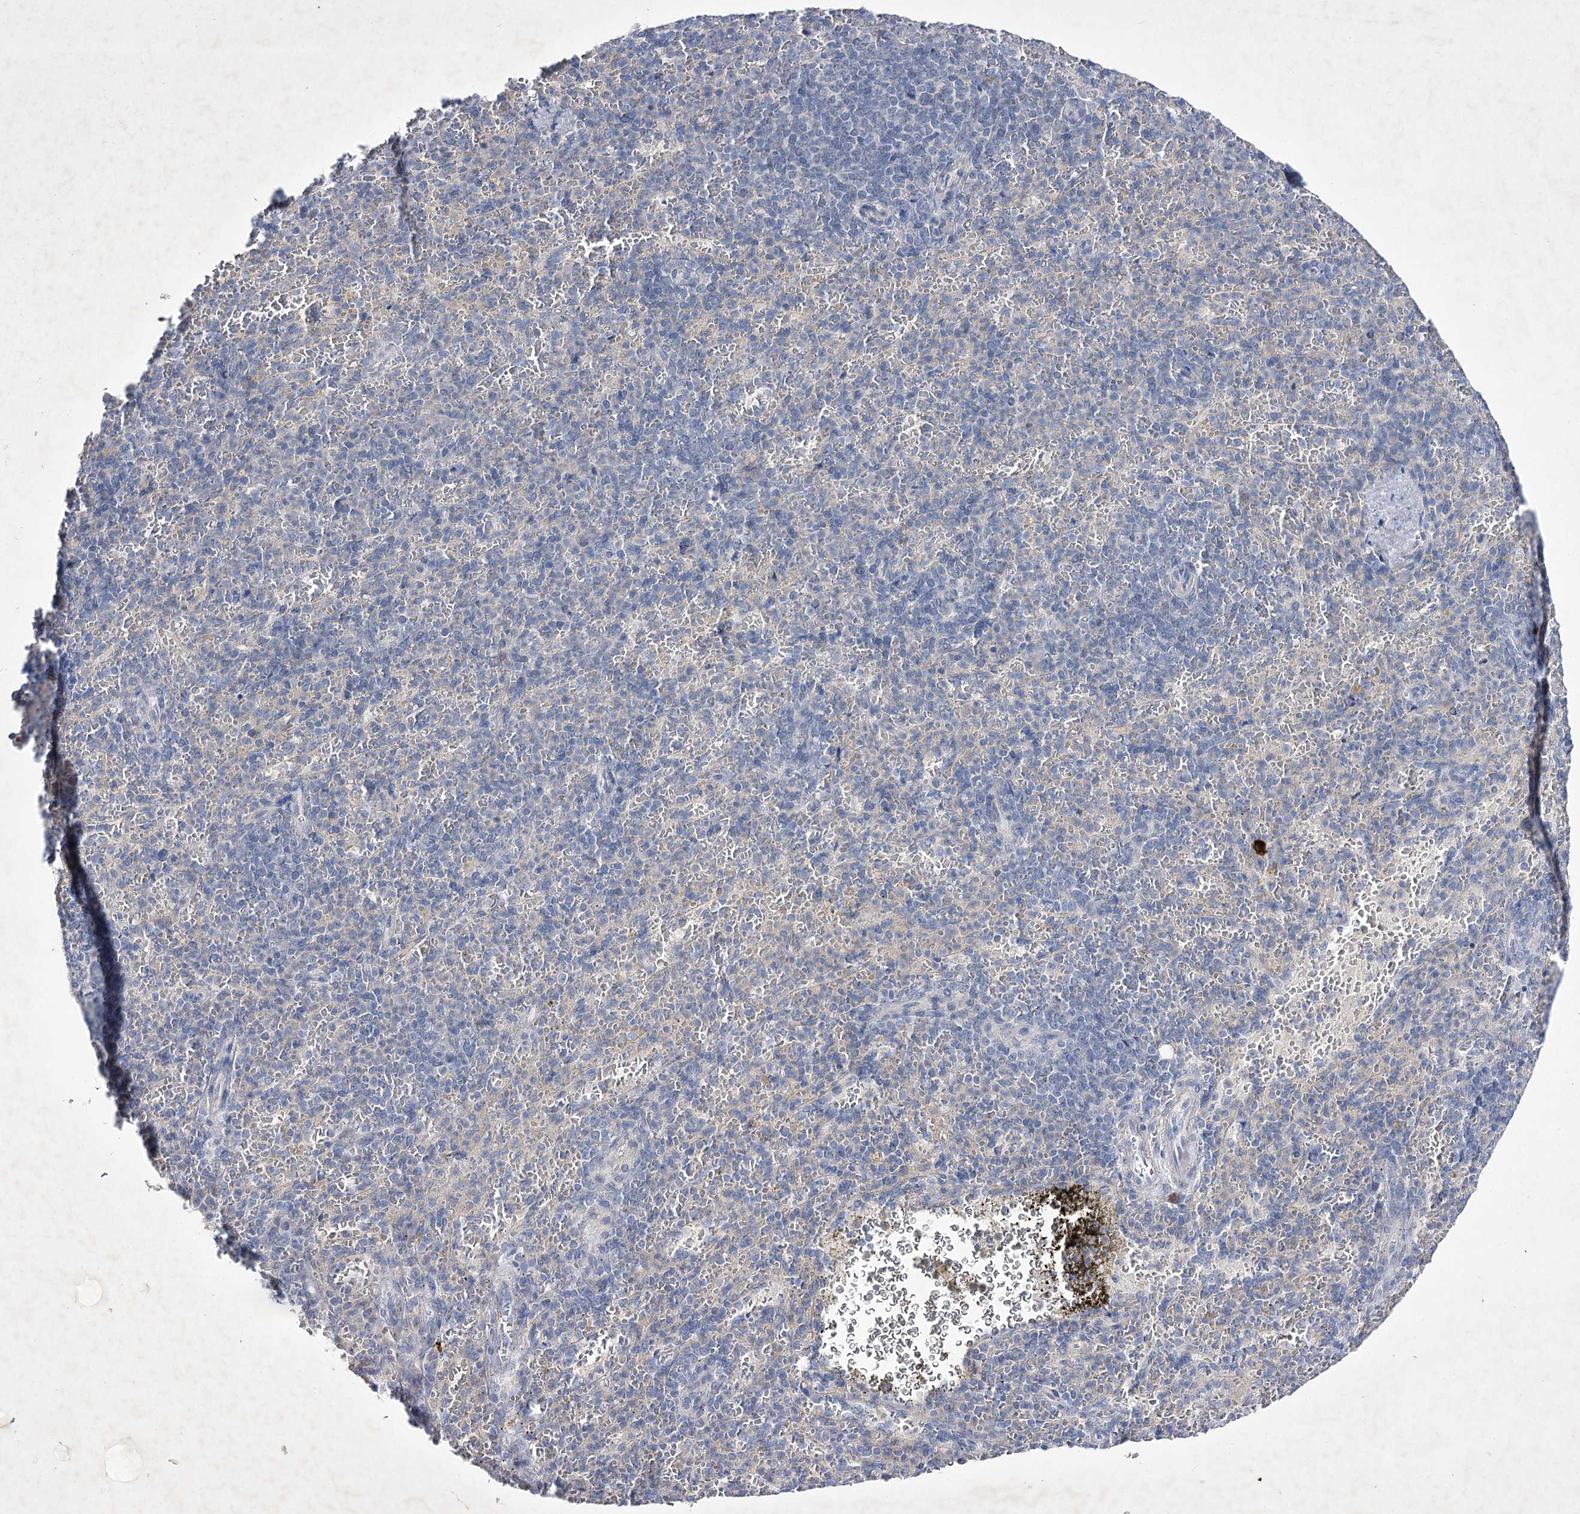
{"staining": {"intensity": "negative", "quantity": "none", "location": "none"}, "tissue": "spleen", "cell_type": "Cells in red pulp", "image_type": "normal", "snomed": [{"axis": "morphology", "description": "Normal tissue, NOS"}, {"axis": "topography", "description": "Spleen"}], "caption": "IHC histopathology image of unremarkable spleen stained for a protein (brown), which reveals no expression in cells in red pulp.", "gene": "COX15", "patient": {"sex": "female", "age": 74}}